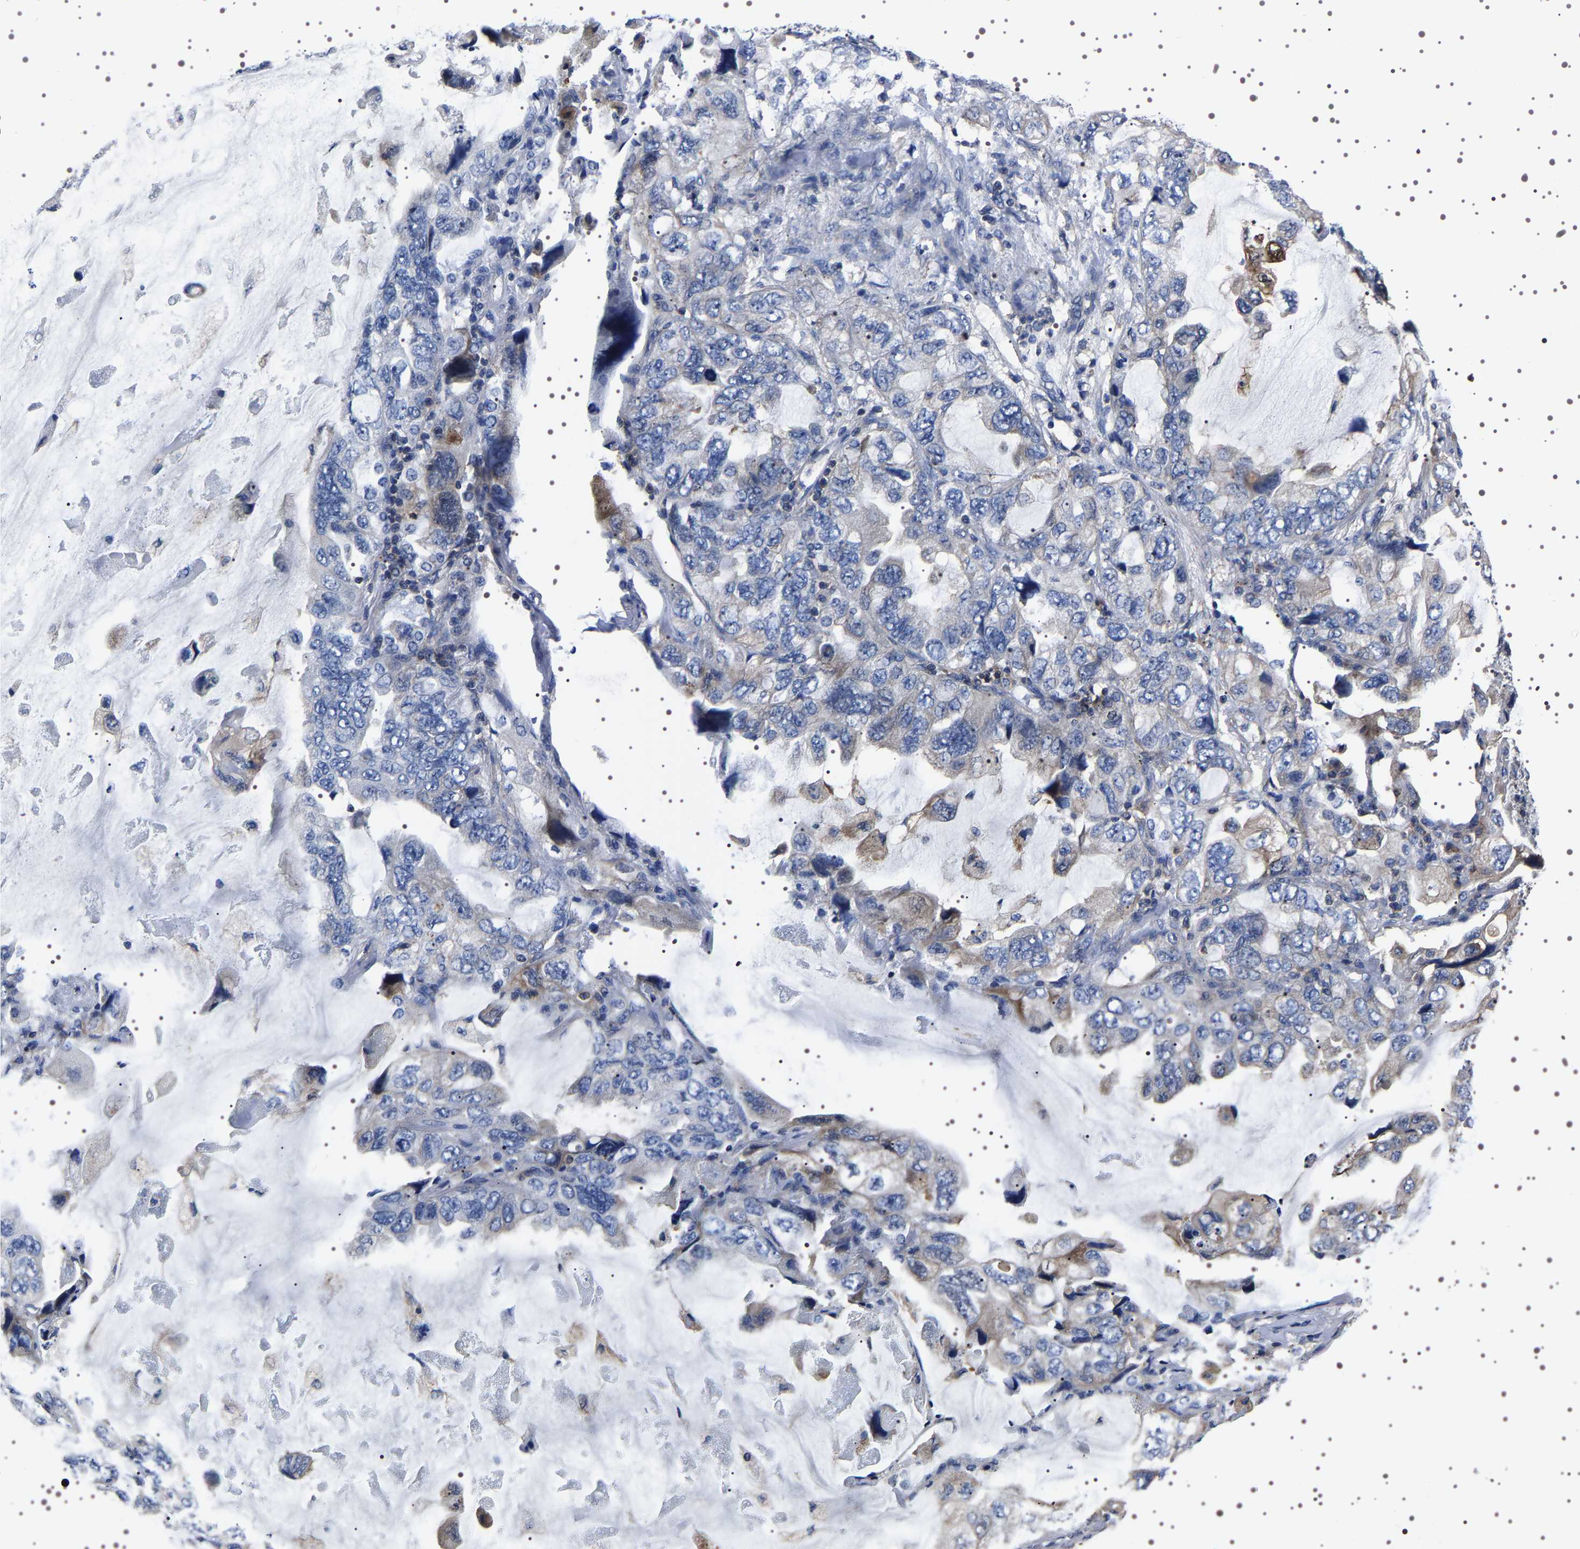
{"staining": {"intensity": "weak", "quantity": "<25%", "location": "cytoplasmic/membranous"}, "tissue": "lung cancer", "cell_type": "Tumor cells", "image_type": "cancer", "snomed": [{"axis": "morphology", "description": "Squamous cell carcinoma, NOS"}, {"axis": "topography", "description": "Lung"}], "caption": "An image of lung cancer stained for a protein demonstrates no brown staining in tumor cells. (Immunohistochemistry, brightfield microscopy, high magnification).", "gene": "WDR1", "patient": {"sex": "female", "age": 73}}